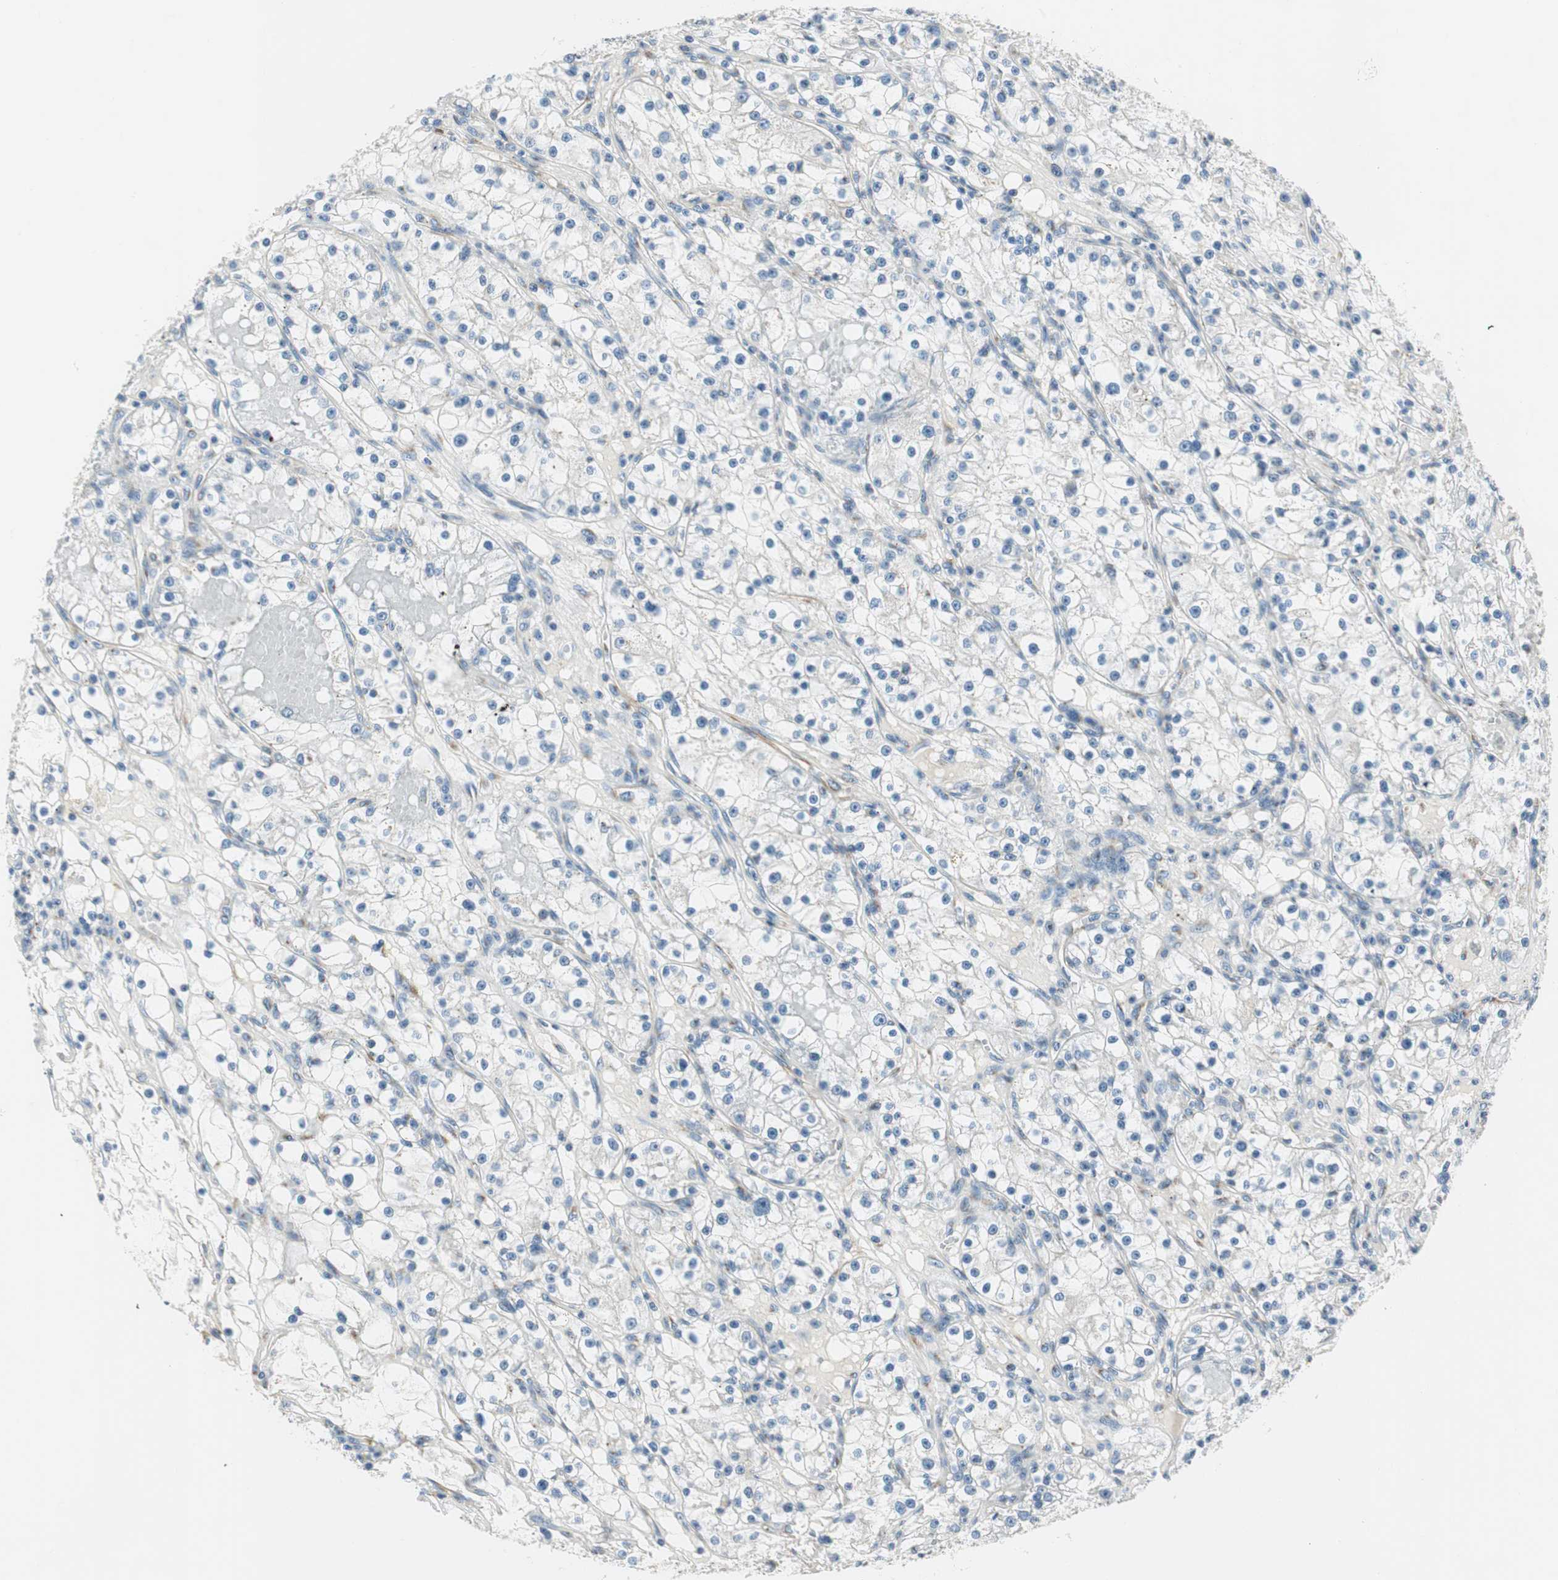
{"staining": {"intensity": "negative", "quantity": "none", "location": "none"}, "tissue": "renal cancer", "cell_type": "Tumor cells", "image_type": "cancer", "snomed": [{"axis": "morphology", "description": "Adenocarcinoma, NOS"}, {"axis": "topography", "description": "Kidney"}], "caption": "Human renal adenocarcinoma stained for a protein using immunohistochemistry shows no expression in tumor cells.", "gene": "TMF1", "patient": {"sex": "male", "age": 56}}